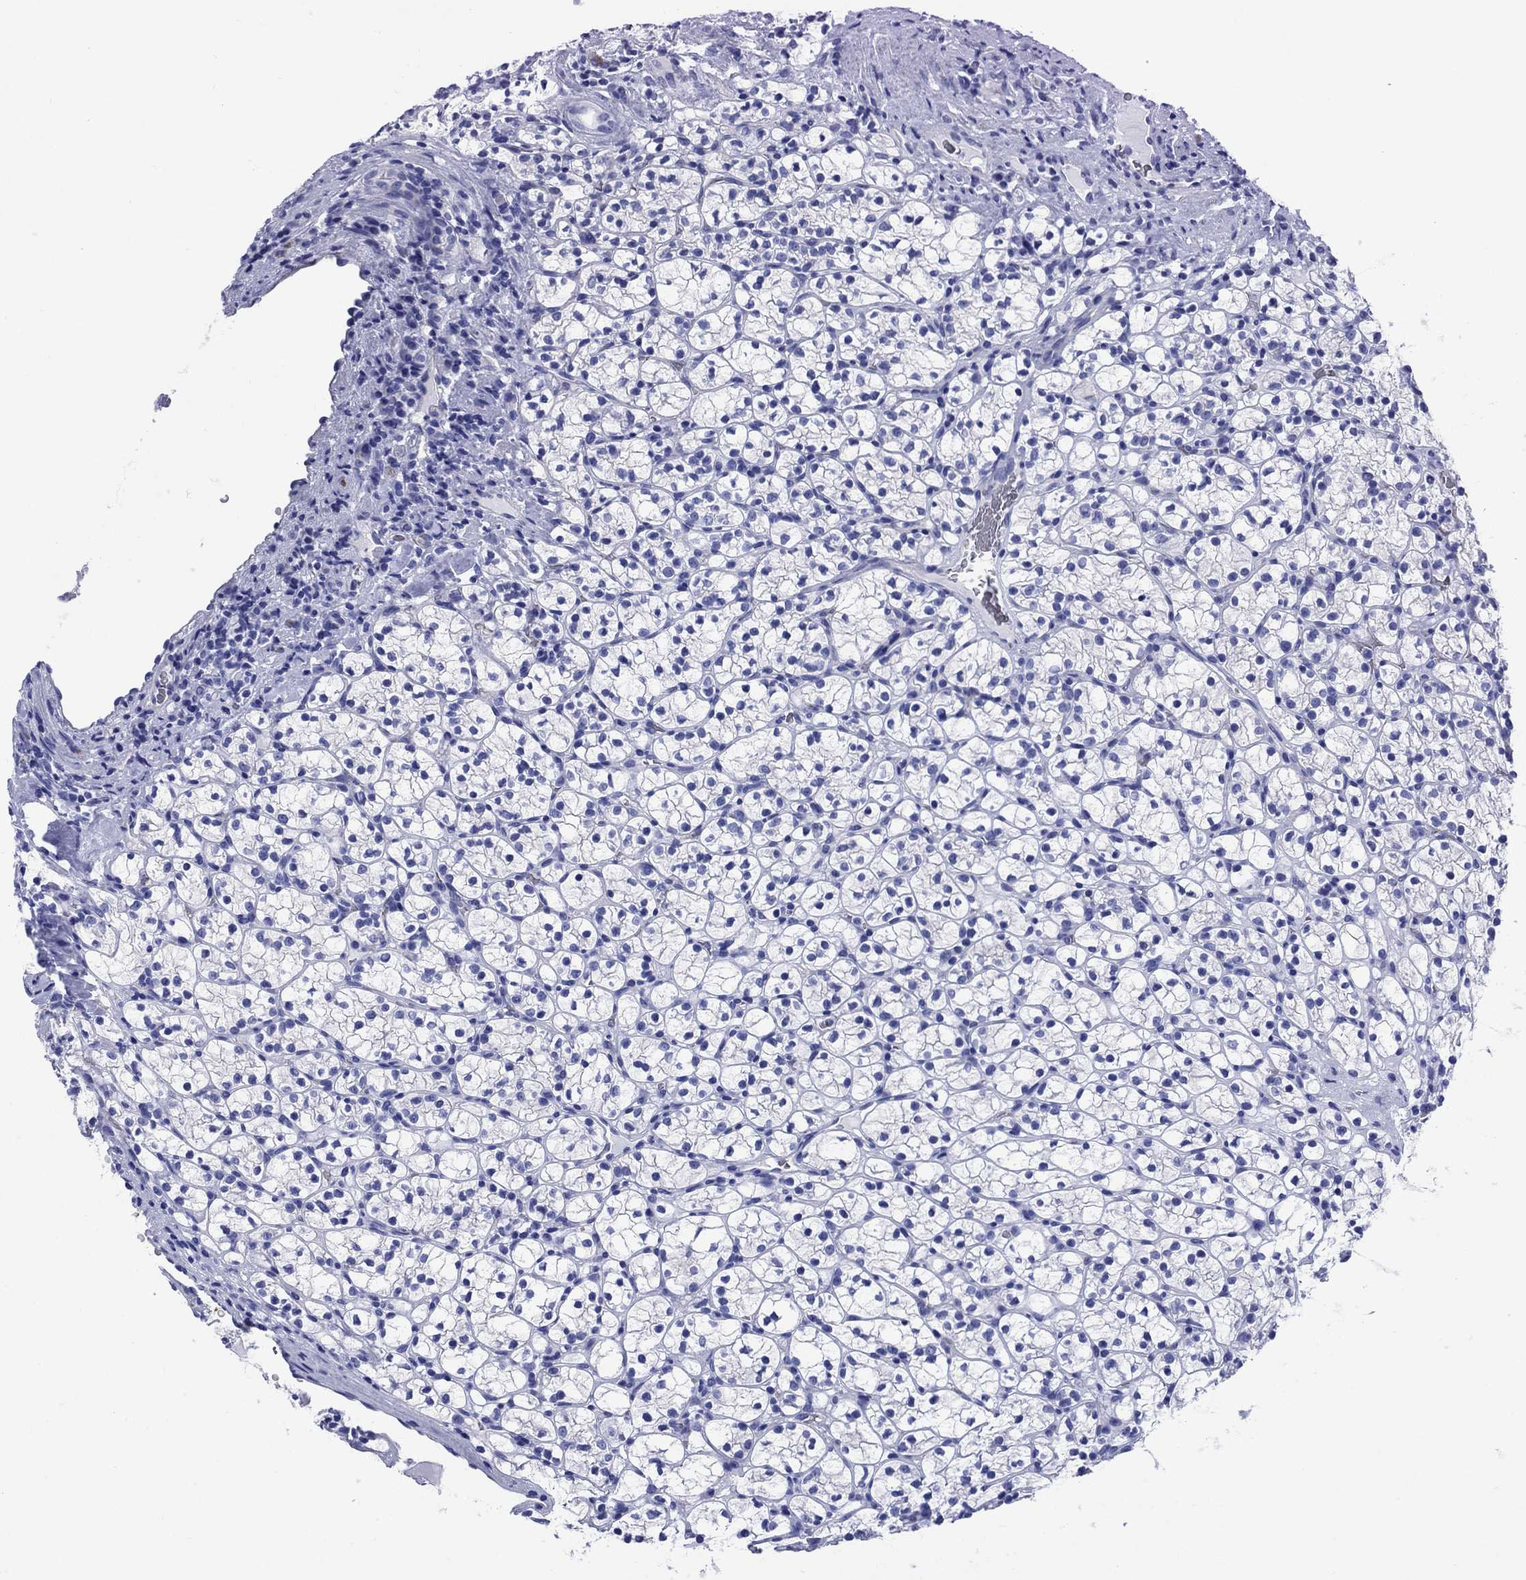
{"staining": {"intensity": "negative", "quantity": "none", "location": "none"}, "tissue": "renal cancer", "cell_type": "Tumor cells", "image_type": "cancer", "snomed": [{"axis": "morphology", "description": "Adenocarcinoma, NOS"}, {"axis": "topography", "description": "Kidney"}], "caption": "High magnification brightfield microscopy of adenocarcinoma (renal) stained with DAB (brown) and counterstained with hematoxylin (blue): tumor cells show no significant expression.", "gene": "SLC1A2", "patient": {"sex": "female", "age": 89}}